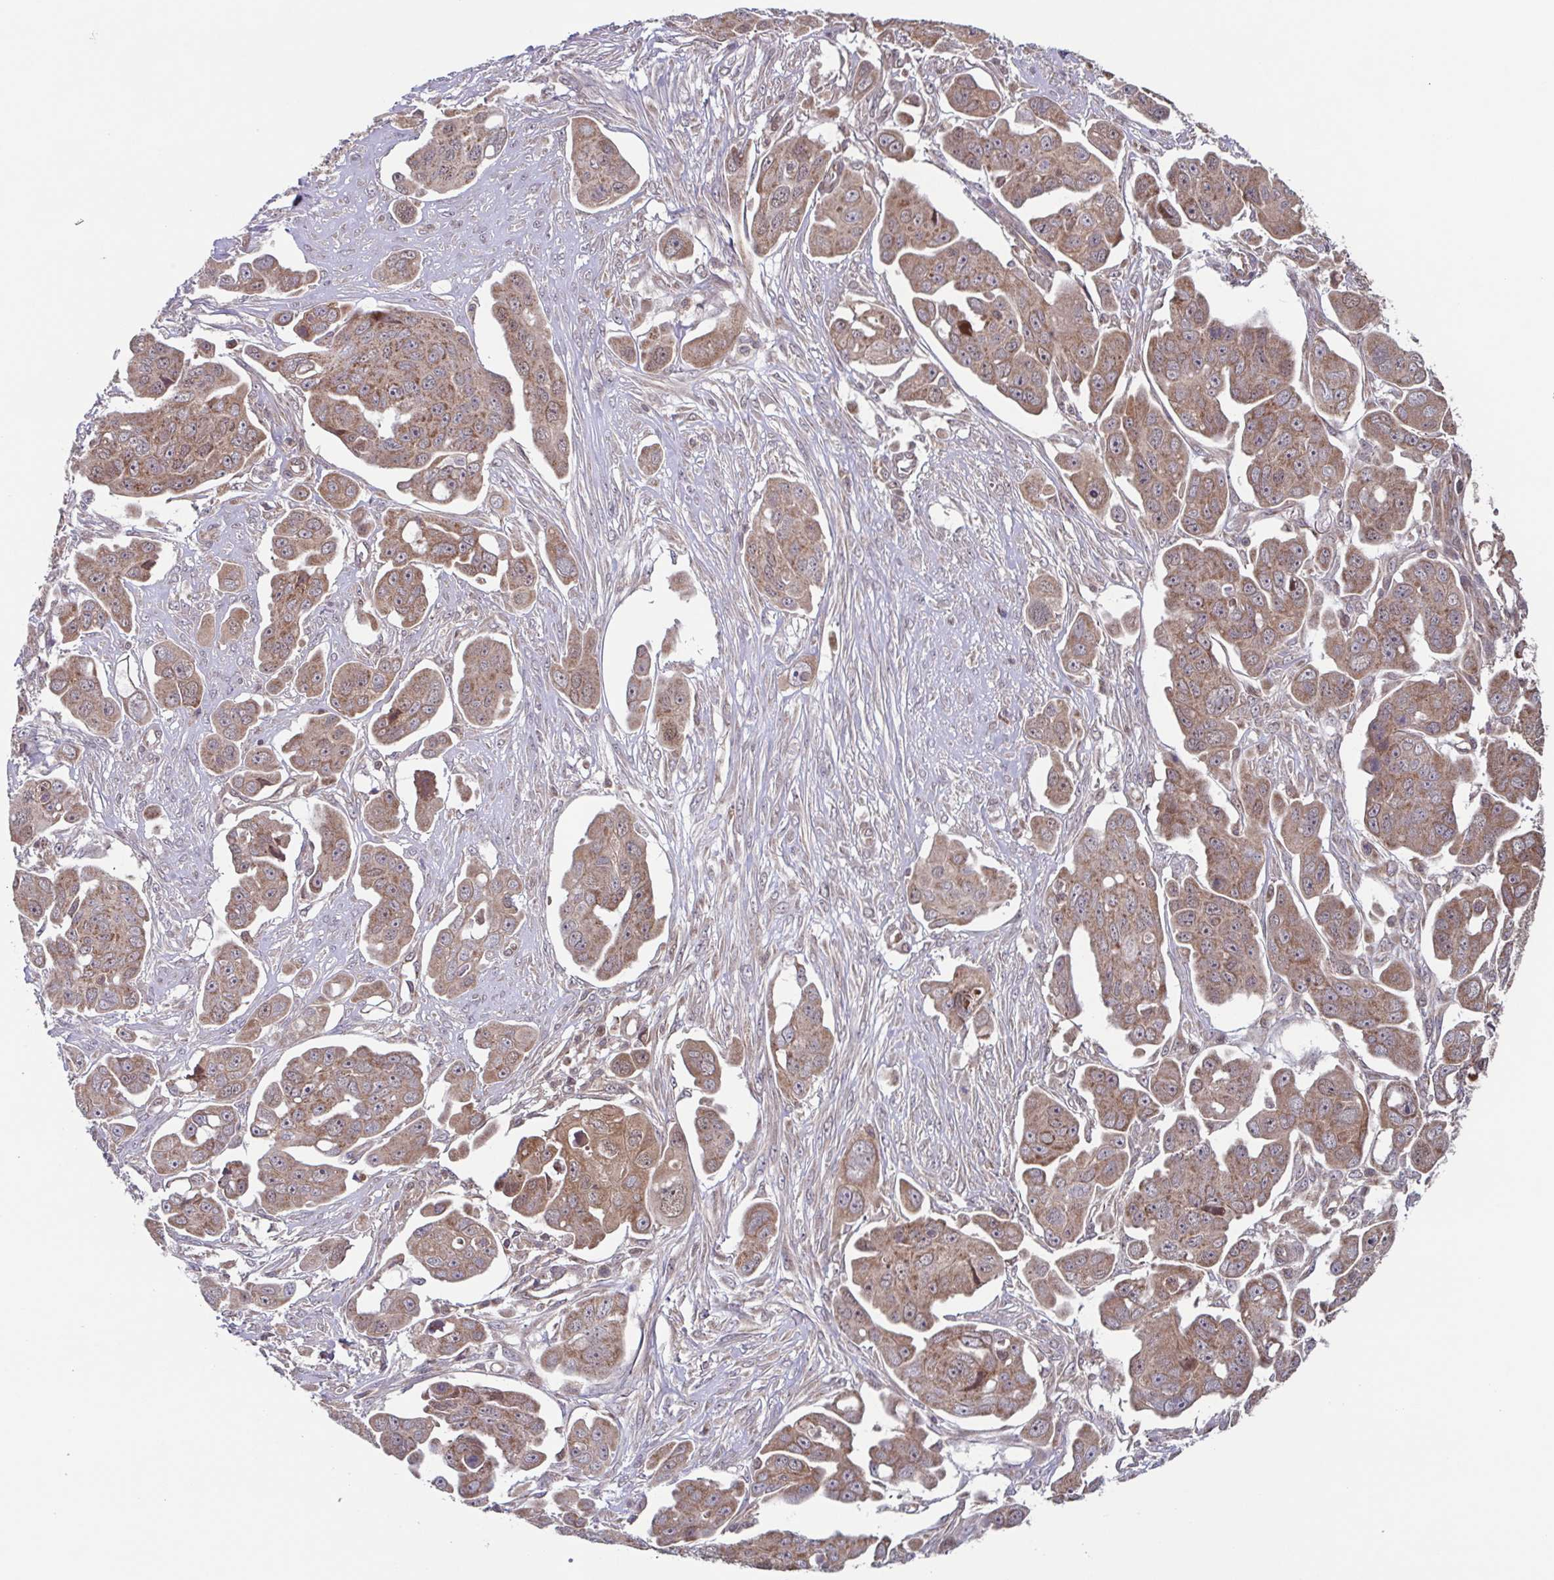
{"staining": {"intensity": "moderate", "quantity": ">75%", "location": "cytoplasmic/membranous"}, "tissue": "ovarian cancer", "cell_type": "Tumor cells", "image_type": "cancer", "snomed": [{"axis": "morphology", "description": "Carcinoma, endometroid"}, {"axis": "topography", "description": "Ovary"}], "caption": "Human ovarian endometroid carcinoma stained with a brown dye reveals moderate cytoplasmic/membranous positive positivity in approximately >75% of tumor cells.", "gene": "TTC19", "patient": {"sex": "female", "age": 70}}